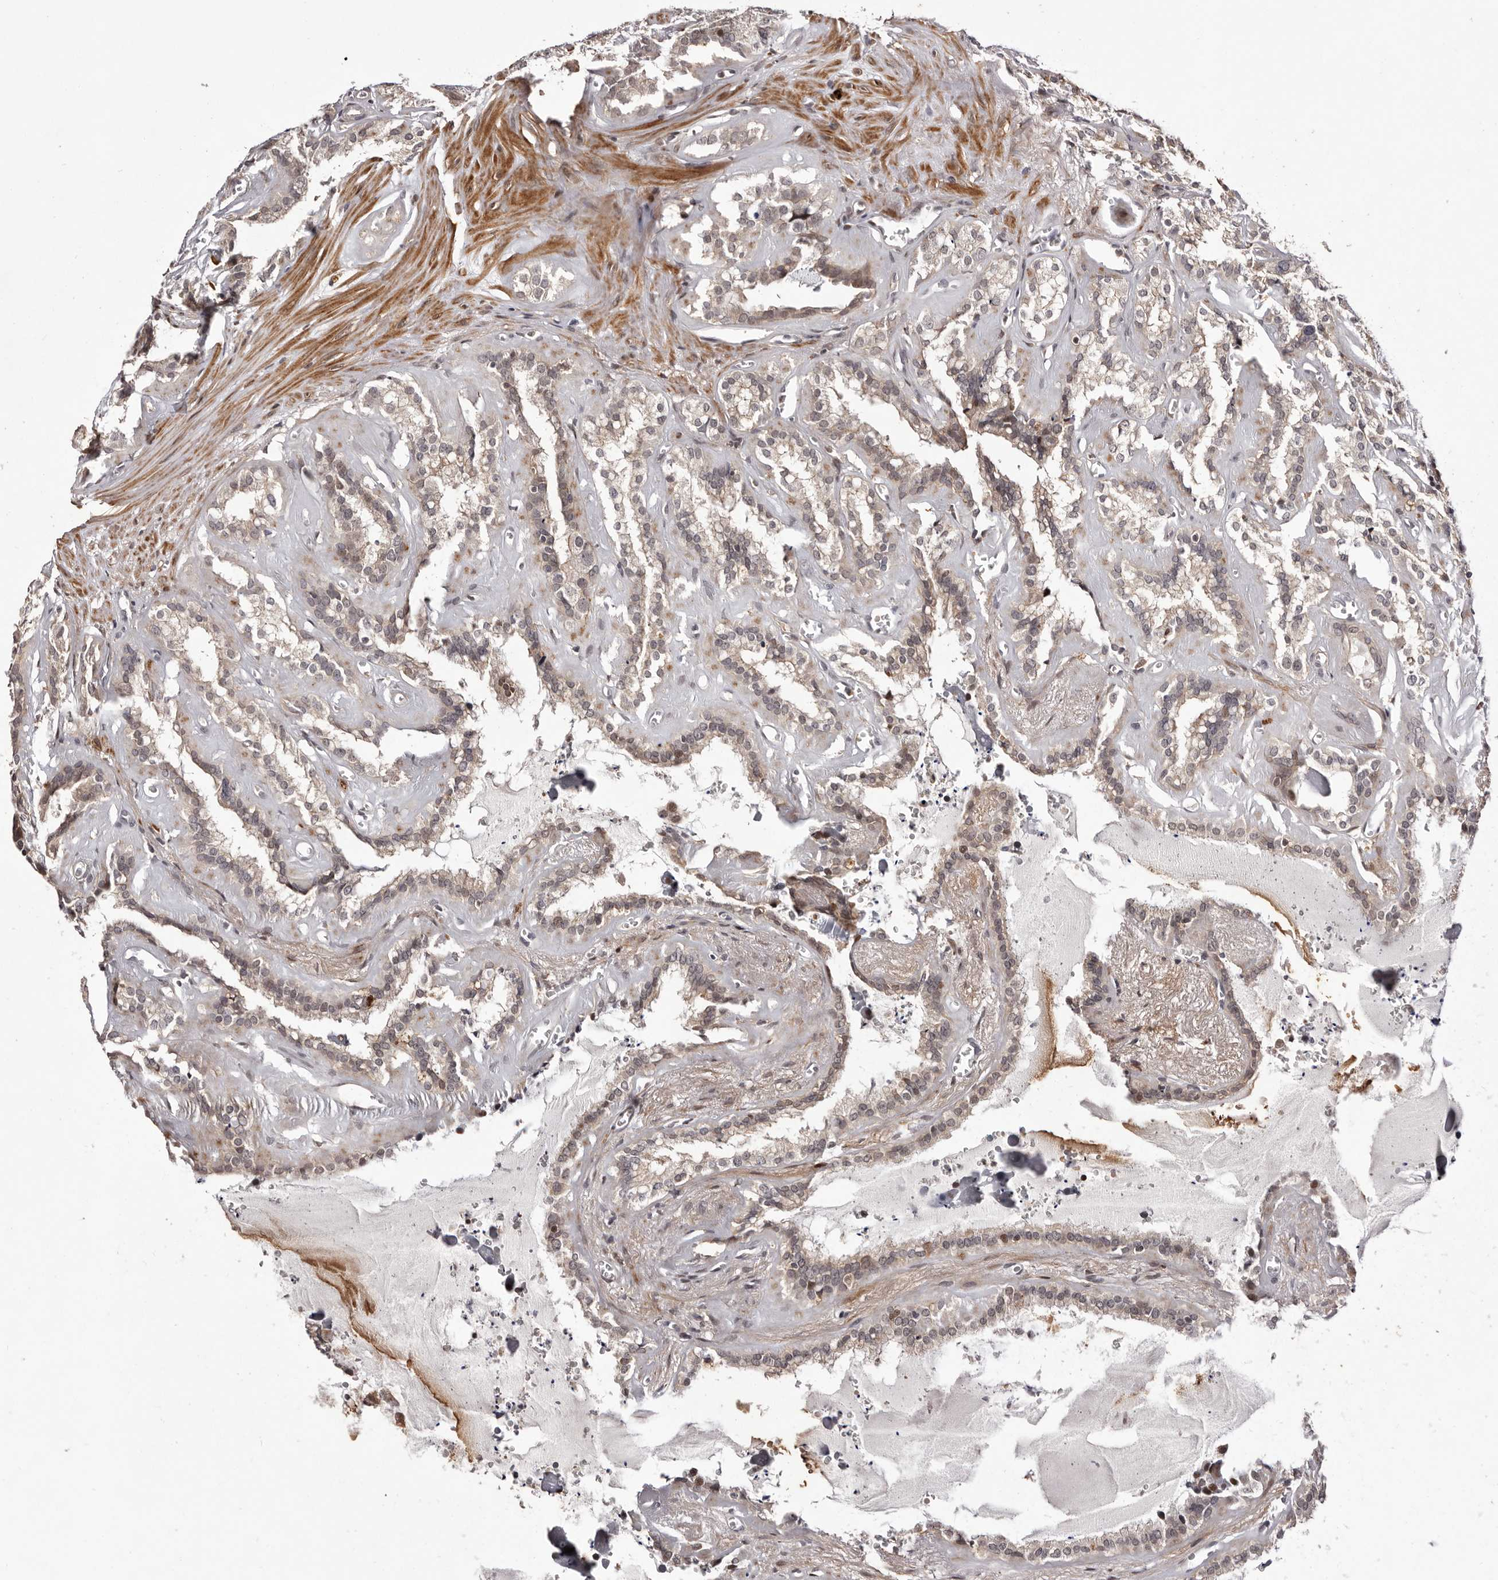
{"staining": {"intensity": "weak", "quantity": "25%-75%", "location": "cytoplasmic/membranous,nuclear"}, "tissue": "seminal vesicle", "cell_type": "Glandular cells", "image_type": "normal", "snomed": [{"axis": "morphology", "description": "Normal tissue, NOS"}, {"axis": "topography", "description": "Prostate"}, {"axis": "topography", "description": "Seminal veicle"}], "caption": "This is an image of immunohistochemistry staining of unremarkable seminal vesicle, which shows weak expression in the cytoplasmic/membranous,nuclear of glandular cells.", "gene": "FBXO5", "patient": {"sex": "male", "age": 59}}